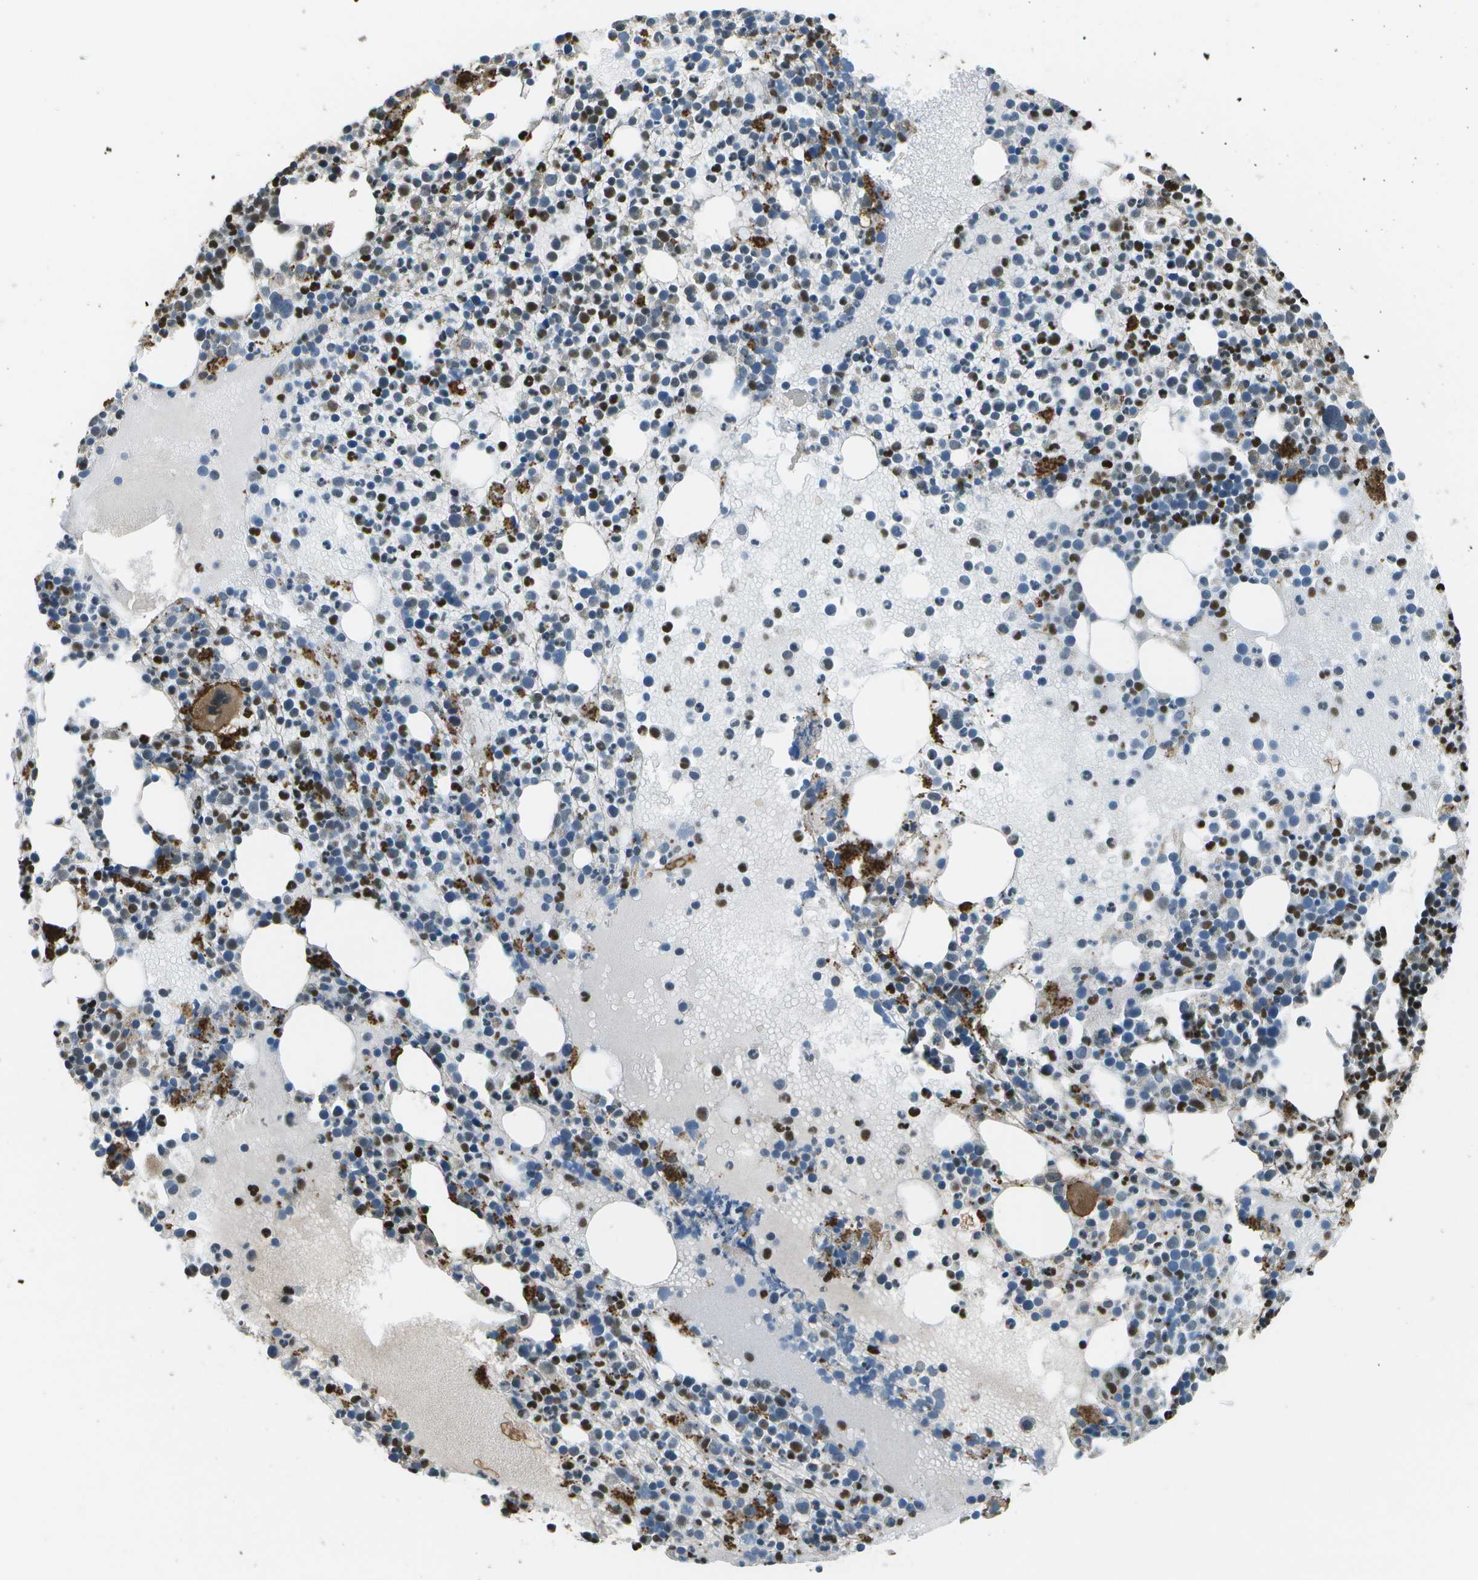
{"staining": {"intensity": "moderate", "quantity": "25%-75%", "location": "cytoplasmic/membranous,nuclear"}, "tissue": "bone marrow", "cell_type": "Hematopoietic cells", "image_type": "normal", "snomed": [{"axis": "morphology", "description": "Normal tissue, NOS"}, {"axis": "morphology", "description": "Inflammation, NOS"}, {"axis": "topography", "description": "Bone marrow"}], "caption": "Protein expression analysis of benign bone marrow exhibits moderate cytoplasmic/membranous,nuclear staining in approximately 25%-75% of hematopoietic cells. (Brightfield microscopy of DAB IHC at high magnification).", "gene": "PDLIM1", "patient": {"sex": "male", "age": 58}}